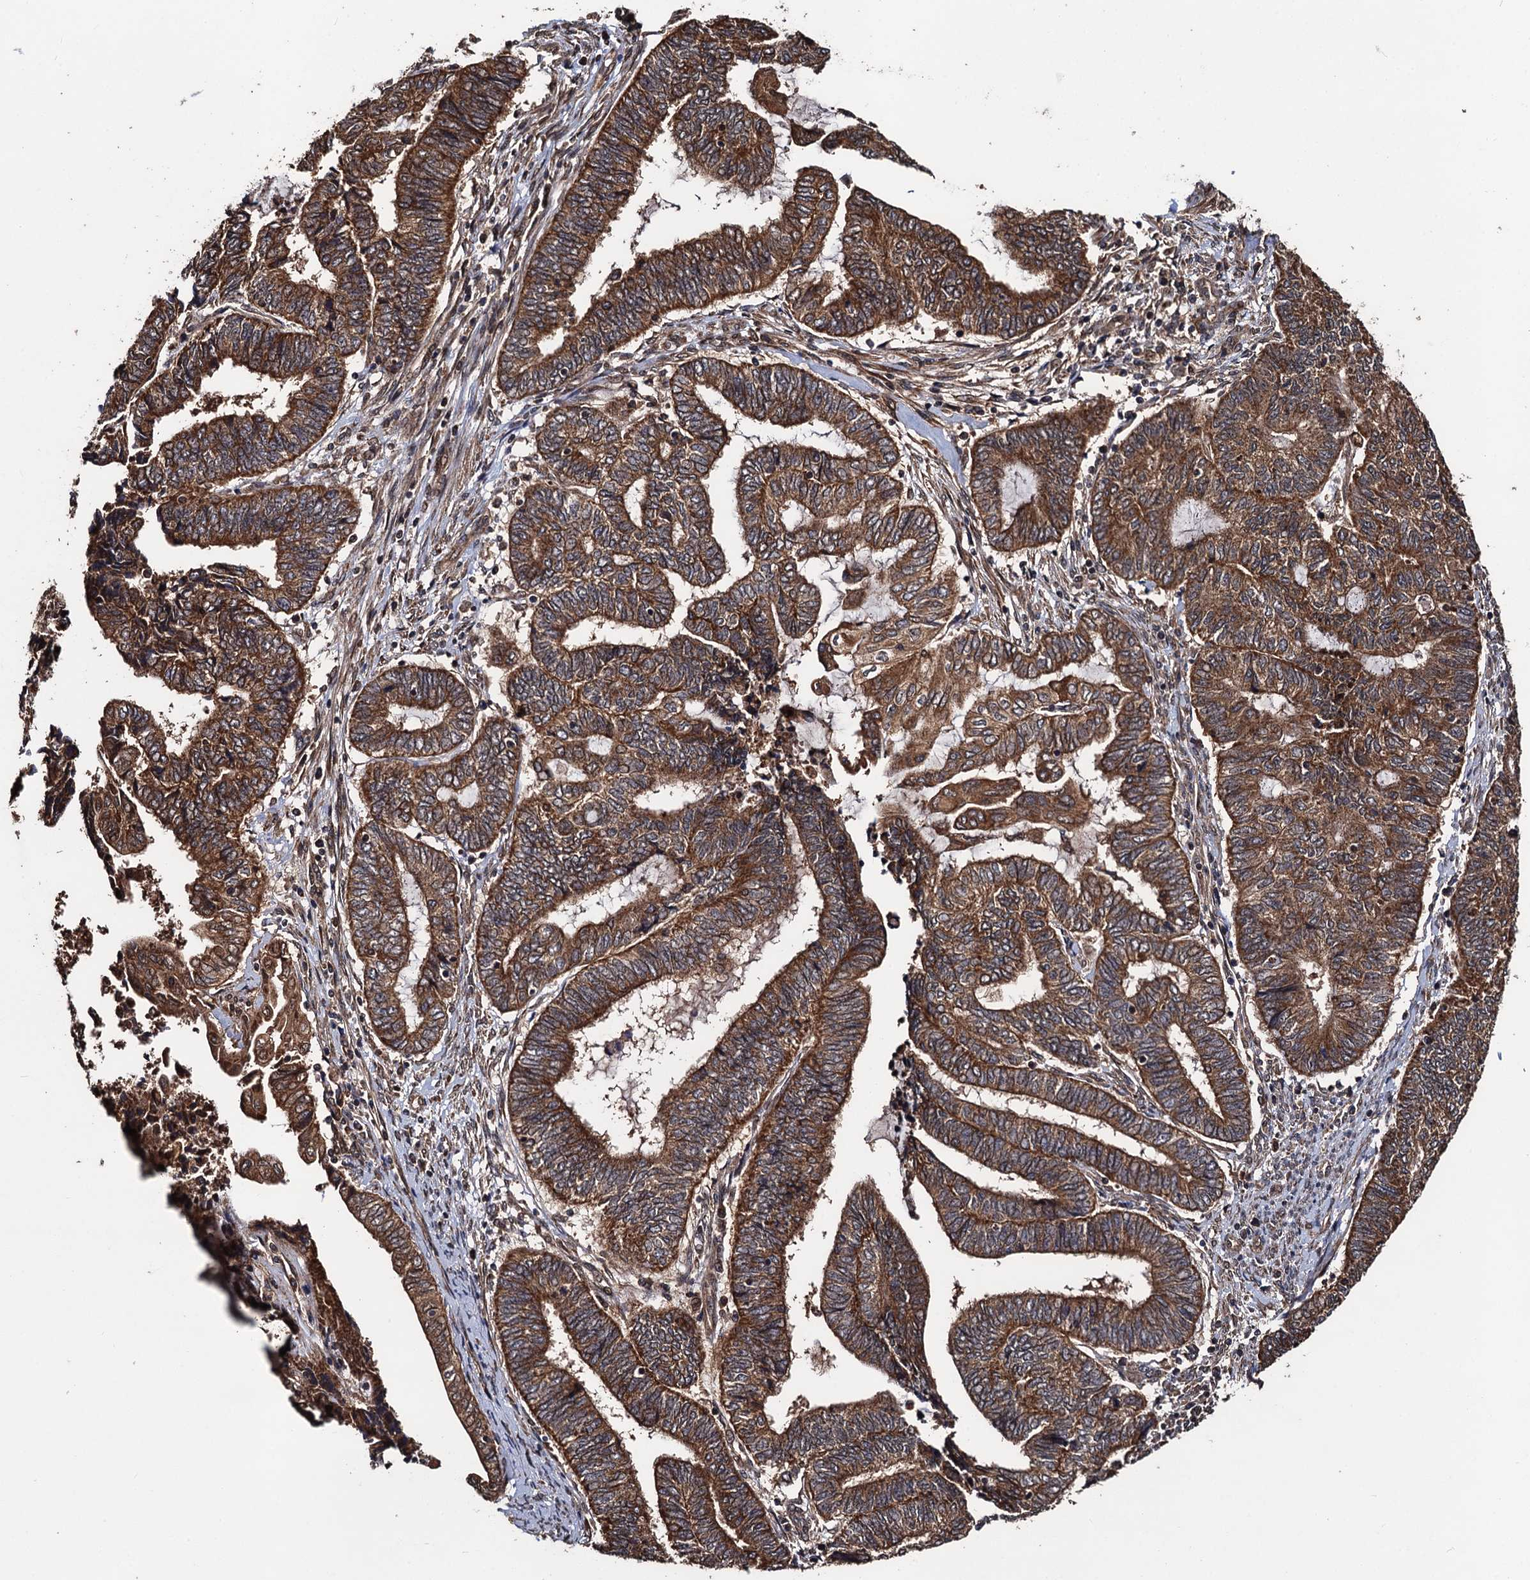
{"staining": {"intensity": "strong", "quantity": ">75%", "location": "cytoplasmic/membranous"}, "tissue": "endometrial cancer", "cell_type": "Tumor cells", "image_type": "cancer", "snomed": [{"axis": "morphology", "description": "Adenocarcinoma, NOS"}, {"axis": "topography", "description": "Uterus"}, {"axis": "topography", "description": "Endometrium"}], "caption": "Strong cytoplasmic/membranous protein staining is appreciated in approximately >75% of tumor cells in endometrial cancer (adenocarcinoma).", "gene": "MIER2", "patient": {"sex": "female", "age": 70}}